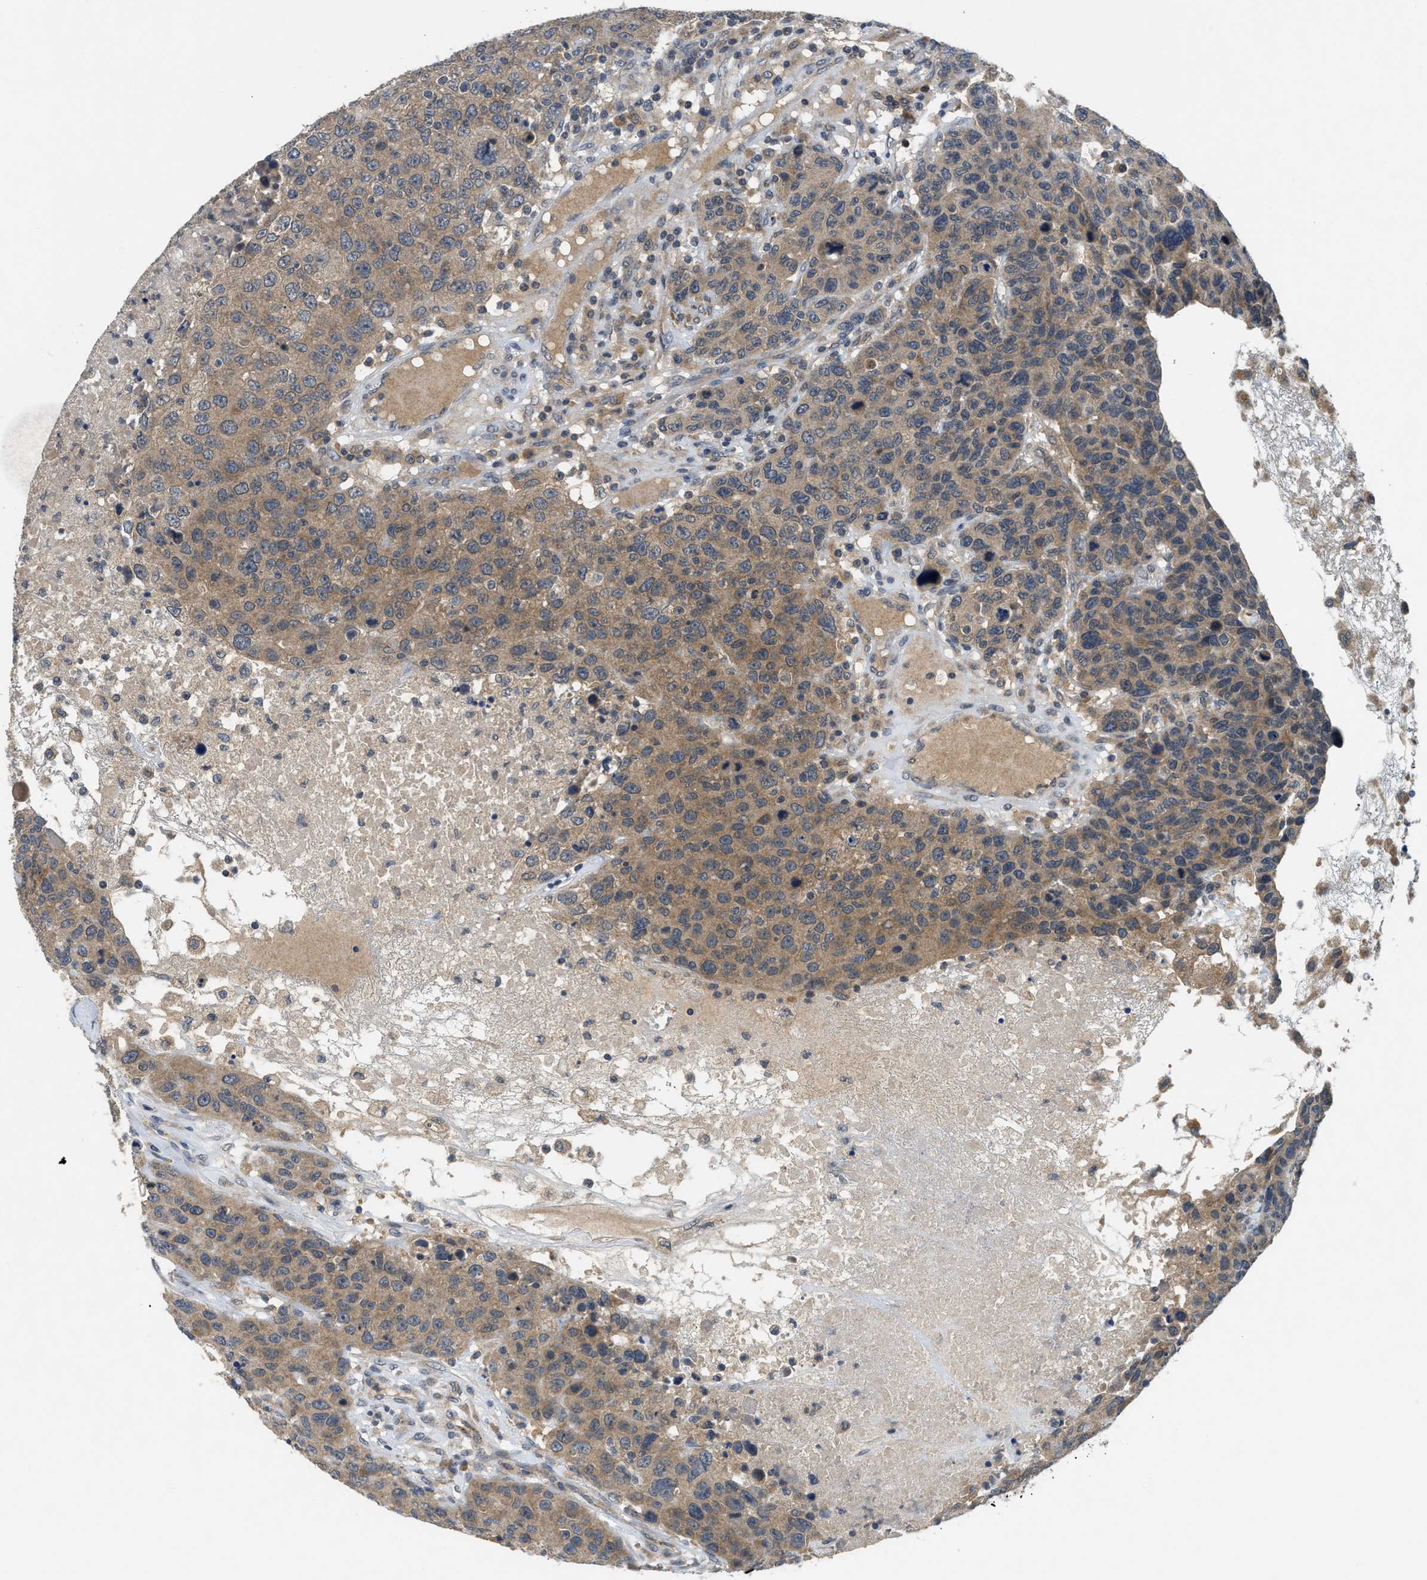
{"staining": {"intensity": "moderate", "quantity": ">75%", "location": "cytoplasmic/membranous"}, "tissue": "breast cancer", "cell_type": "Tumor cells", "image_type": "cancer", "snomed": [{"axis": "morphology", "description": "Duct carcinoma"}, {"axis": "topography", "description": "Breast"}], "caption": "This is an image of IHC staining of invasive ductal carcinoma (breast), which shows moderate positivity in the cytoplasmic/membranous of tumor cells.", "gene": "PDE7A", "patient": {"sex": "female", "age": 37}}